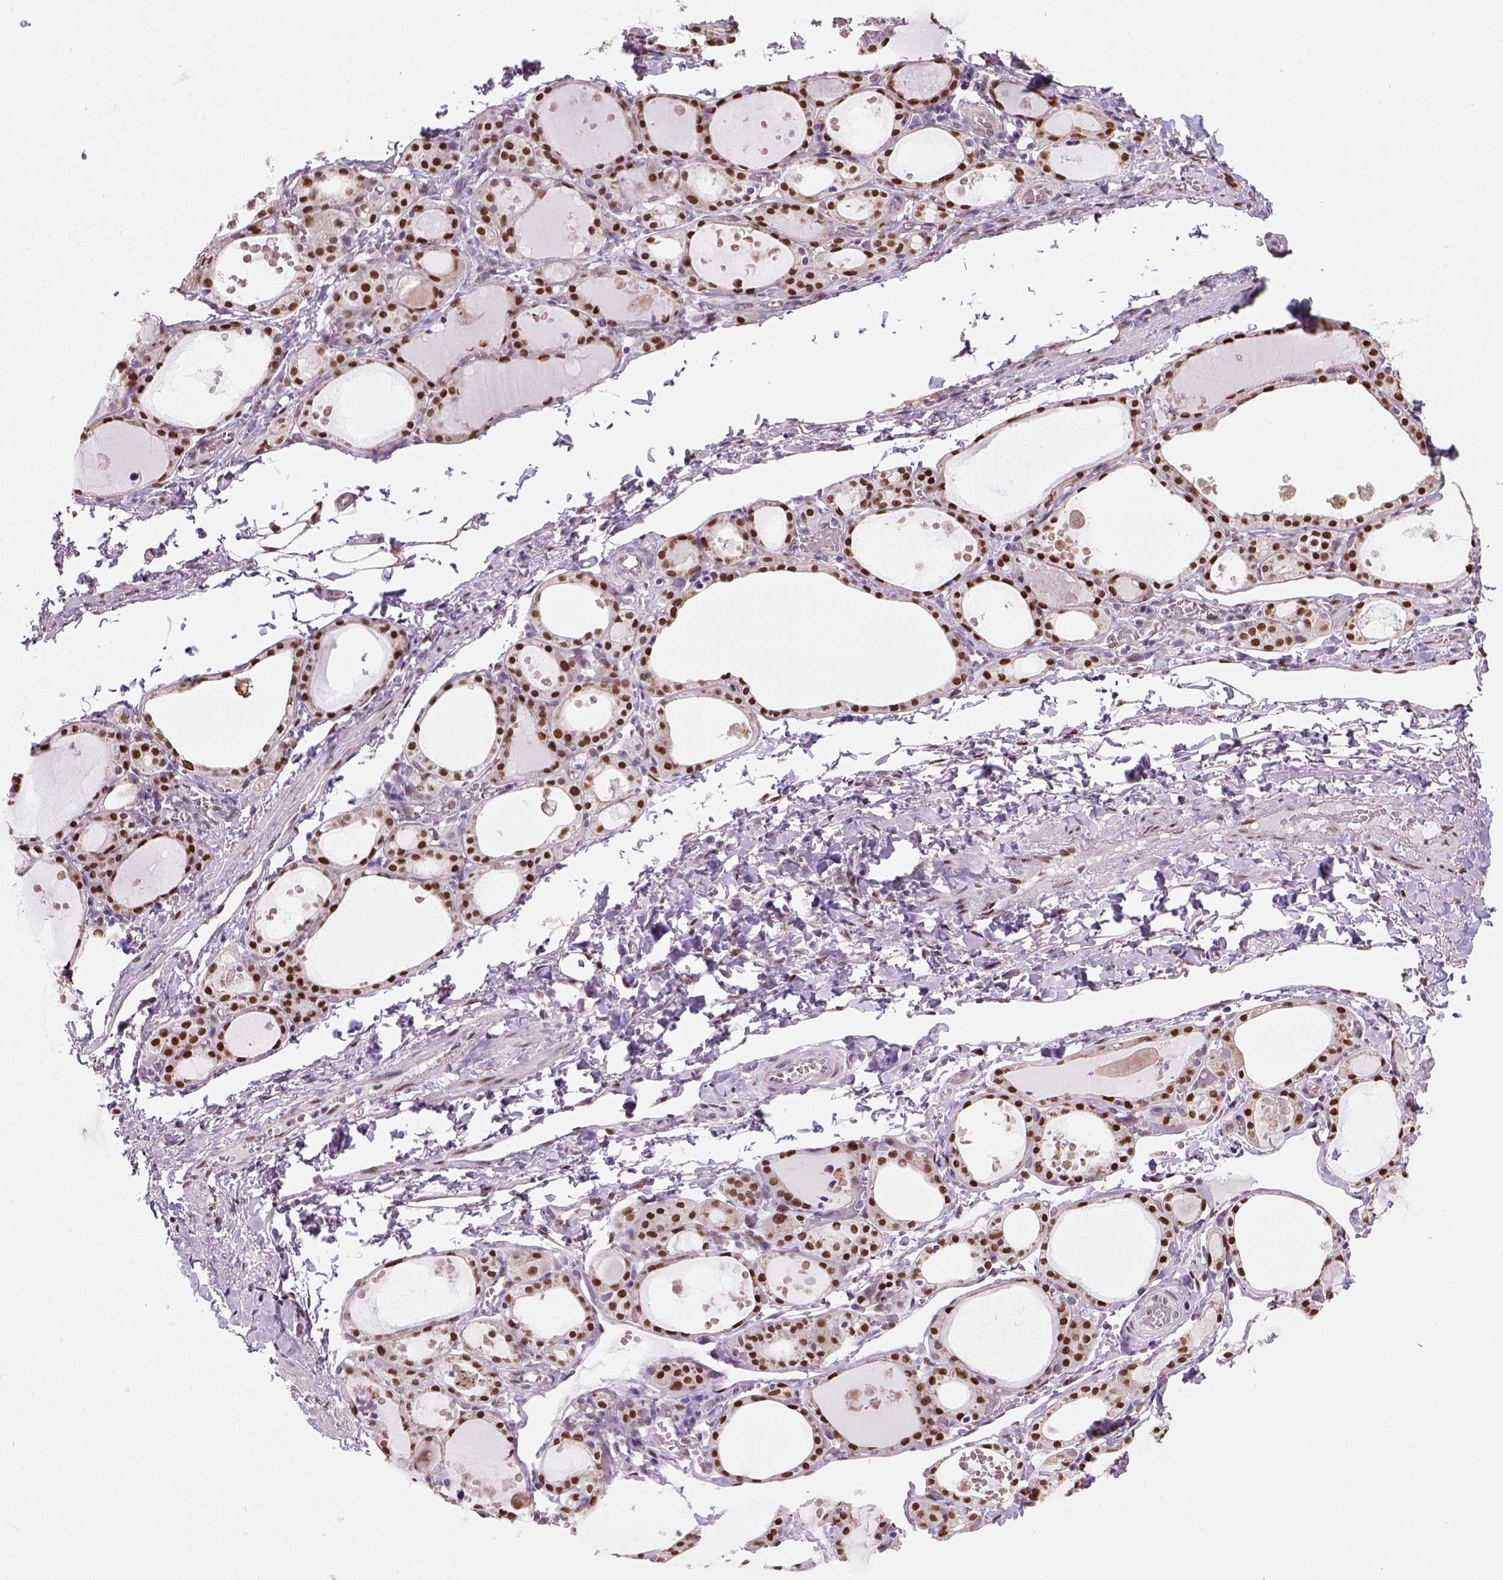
{"staining": {"intensity": "strong", "quantity": ">75%", "location": "nuclear"}, "tissue": "thyroid gland", "cell_type": "Glandular cells", "image_type": "normal", "snomed": [{"axis": "morphology", "description": "Normal tissue, NOS"}, {"axis": "topography", "description": "Thyroid gland"}], "caption": "High-magnification brightfield microscopy of unremarkable thyroid gland stained with DAB (brown) and counterstained with hematoxylin (blue). glandular cells exhibit strong nuclear expression is seen in approximately>75% of cells. Nuclei are stained in blue.", "gene": "C1orf112", "patient": {"sex": "male", "age": 68}}